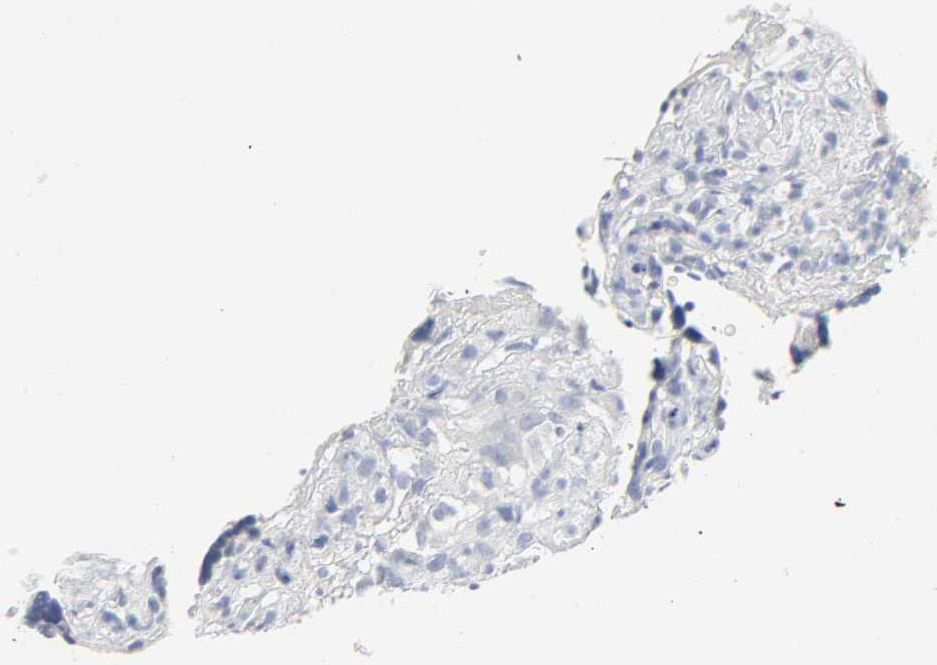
{"staining": {"intensity": "negative", "quantity": "none", "location": "none"}, "tissue": "placenta", "cell_type": "Decidual cells", "image_type": "normal", "snomed": [{"axis": "morphology", "description": "Normal tissue, NOS"}, {"axis": "topography", "description": "Placenta"}], "caption": "This image is of unremarkable placenta stained with IHC to label a protein in brown with the nuclei are counter-stained blue. There is no positivity in decidual cells.", "gene": "ACP3", "patient": {"sex": "female", "age": 30}}